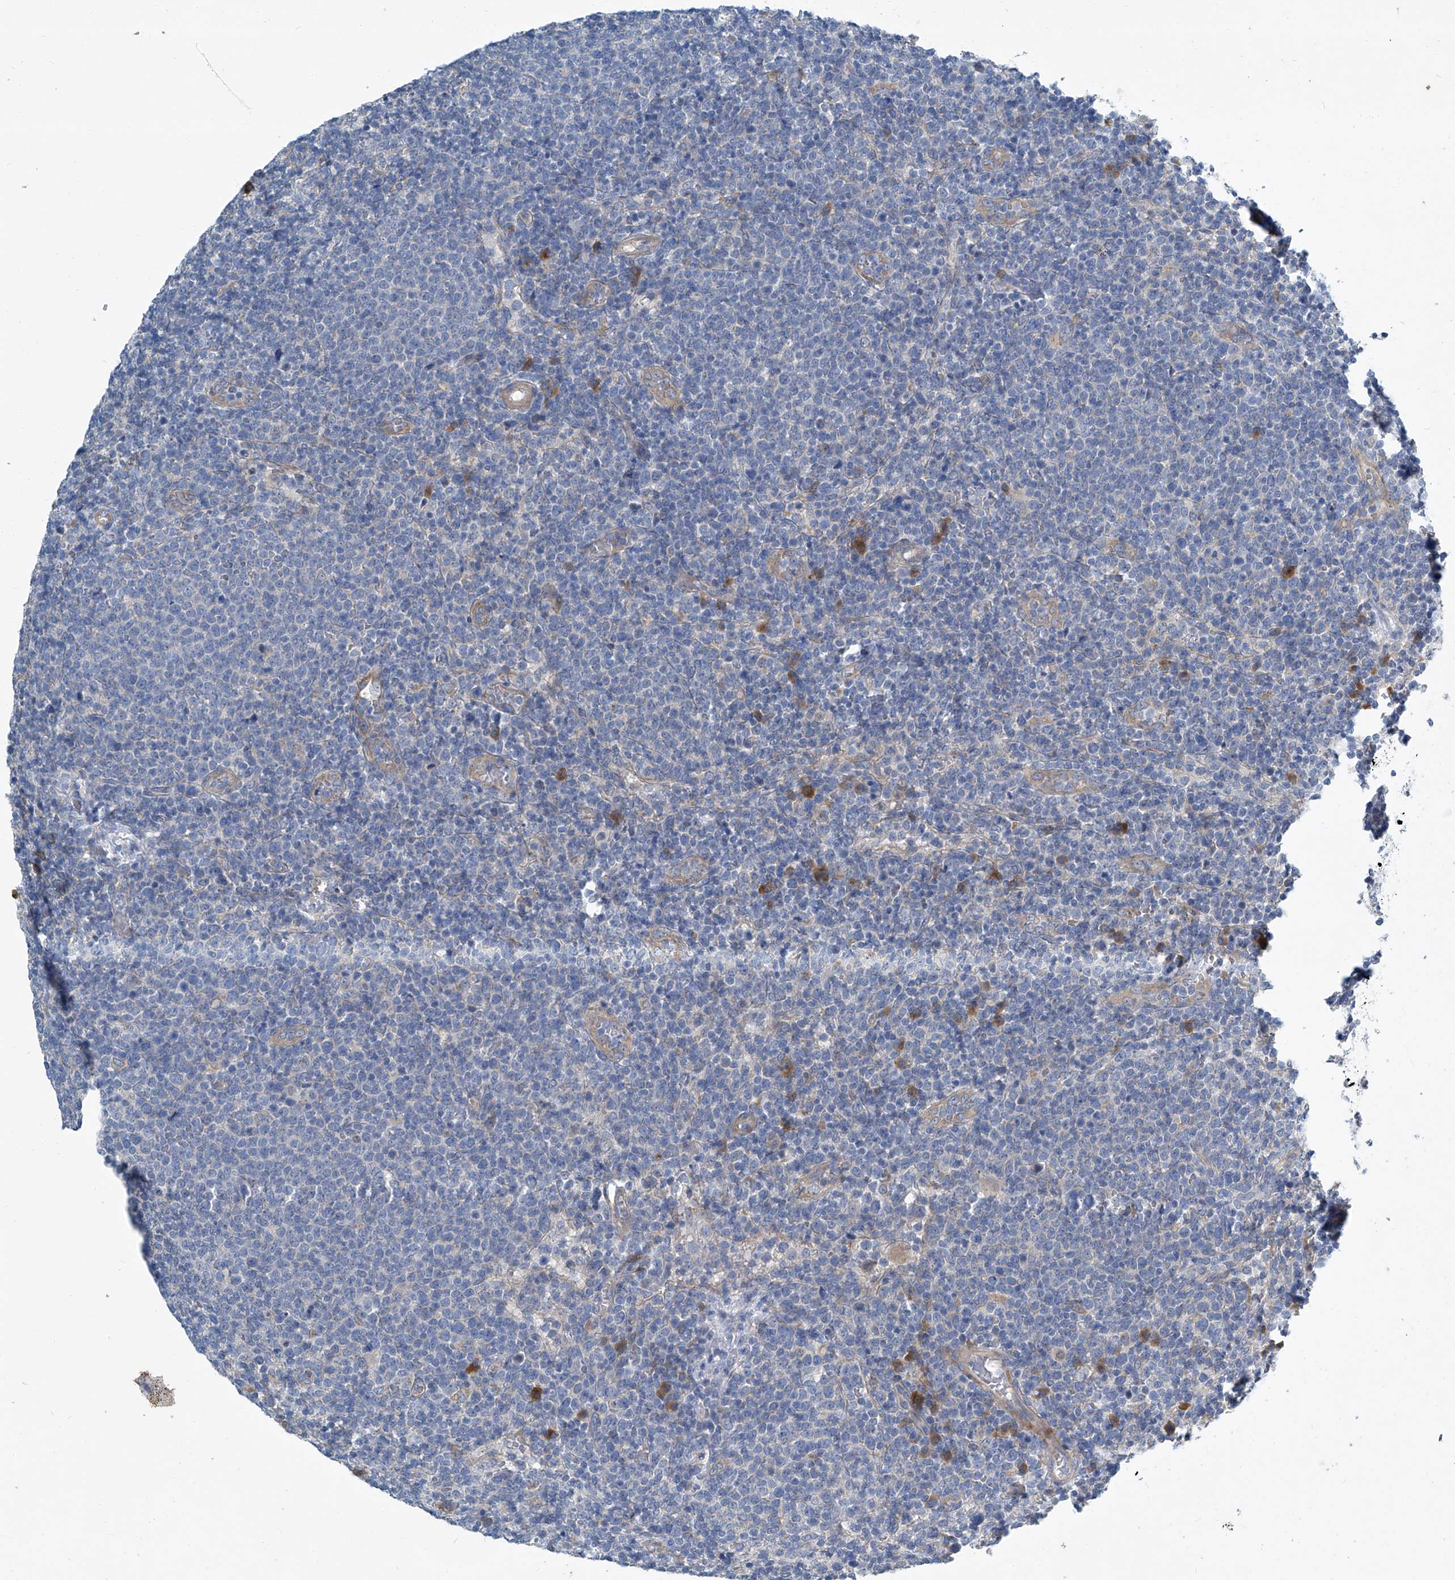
{"staining": {"intensity": "negative", "quantity": "none", "location": "none"}, "tissue": "lymphoma", "cell_type": "Tumor cells", "image_type": "cancer", "snomed": [{"axis": "morphology", "description": "Malignant lymphoma, non-Hodgkin's type, High grade"}, {"axis": "topography", "description": "Lymph node"}], "caption": "Immunohistochemistry (IHC) micrograph of neoplastic tissue: lymphoma stained with DAB (3,3'-diaminobenzidine) displays no significant protein staining in tumor cells.", "gene": "SLC26A11", "patient": {"sex": "male", "age": 61}}